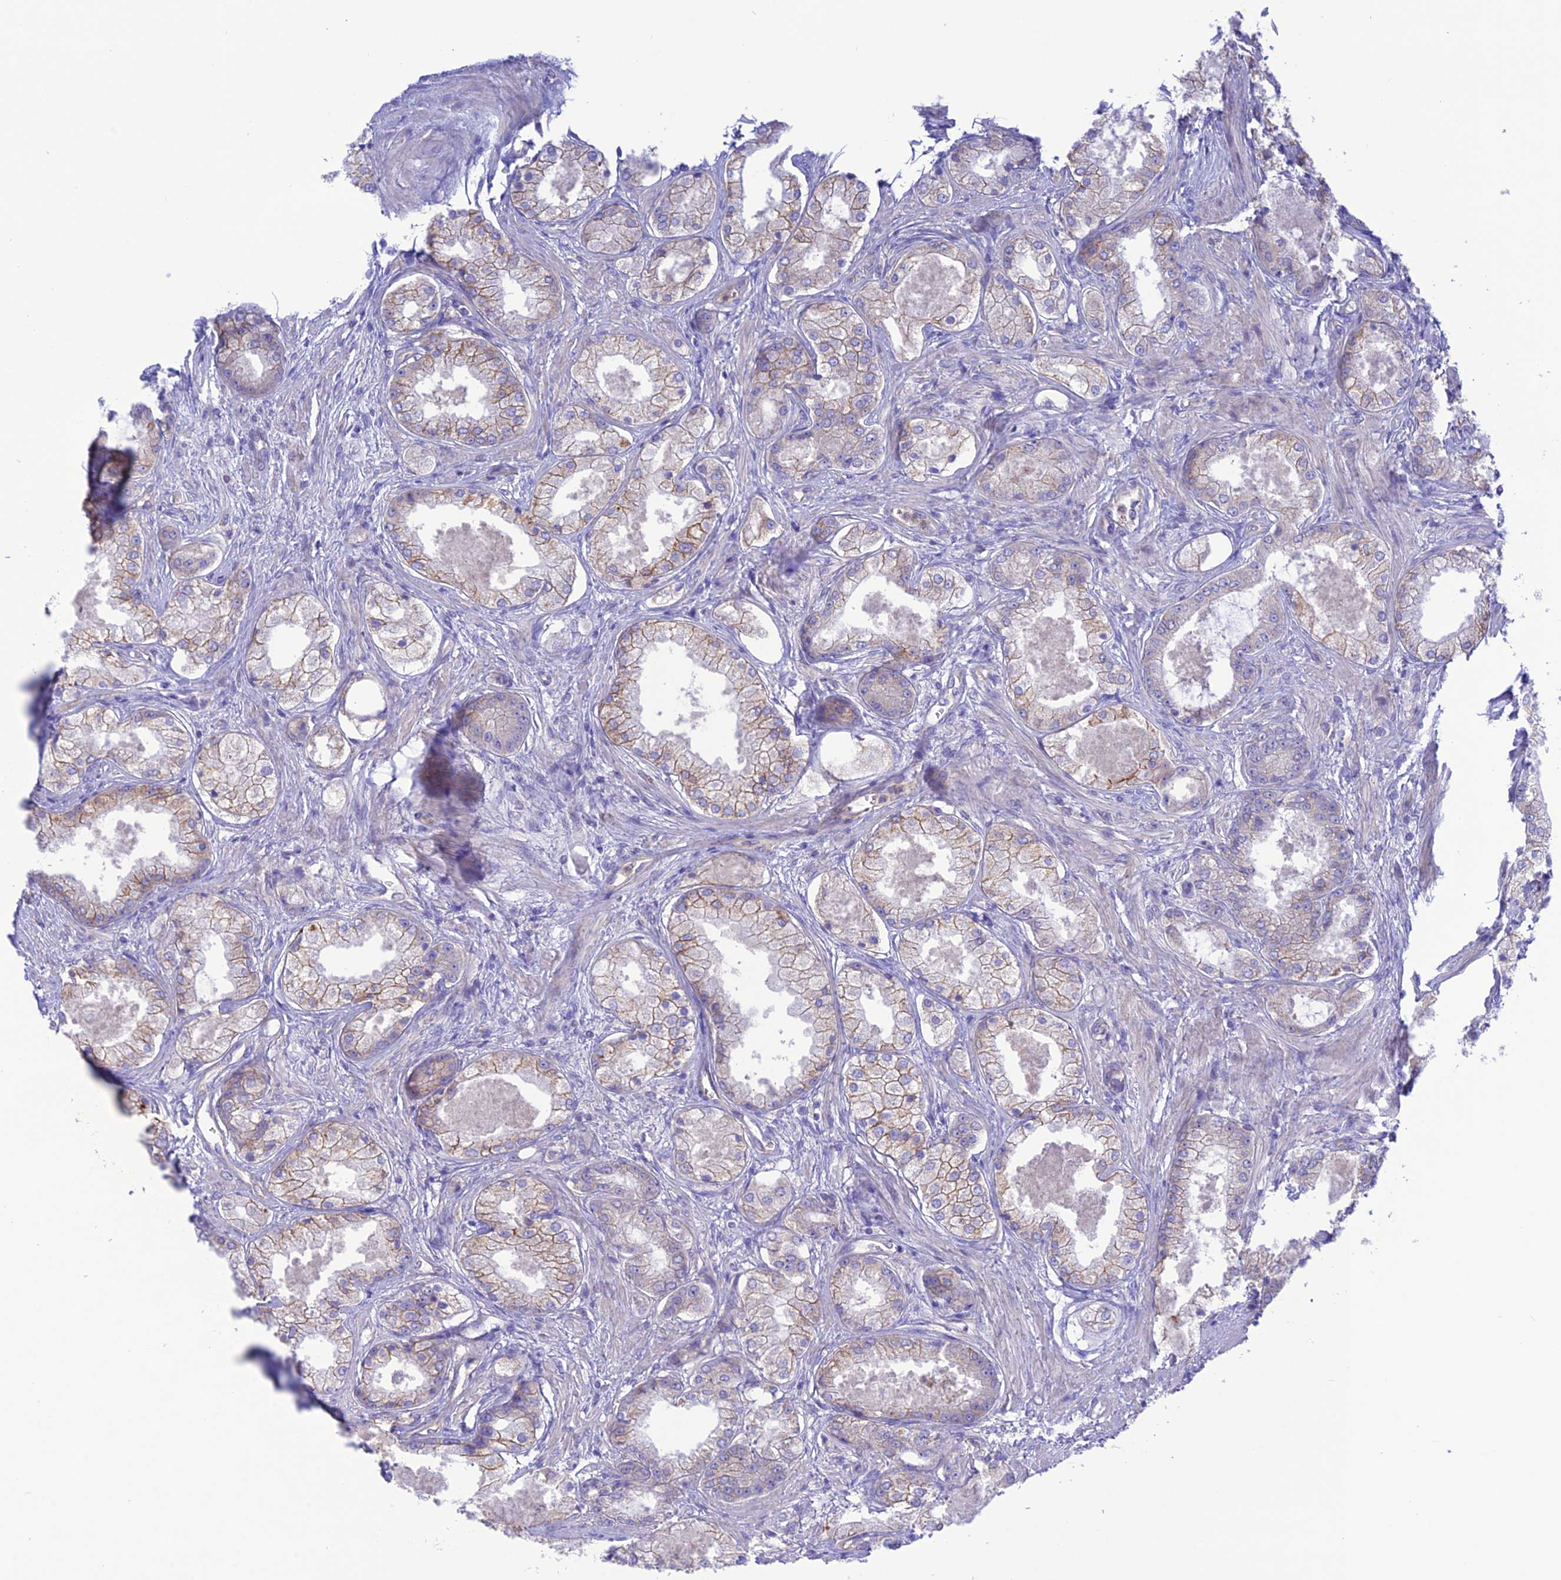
{"staining": {"intensity": "moderate", "quantity": "<25%", "location": "cytoplasmic/membranous"}, "tissue": "prostate cancer", "cell_type": "Tumor cells", "image_type": "cancer", "snomed": [{"axis": "morphology", "description": "Adenocarcinoma, Low grade"}, {"axis": "topography", "description": "Prostate"}], "caption": "This micrograph shows immunohistochemistry (IHC) staining of human adenocarcinoma (low-grade) (prostate), with low moderate cytoplasmic/membranous staining in about <25% of tumor cells.", "gene": "CHSY3", "patient": {"sex": "male", "age": 68}}